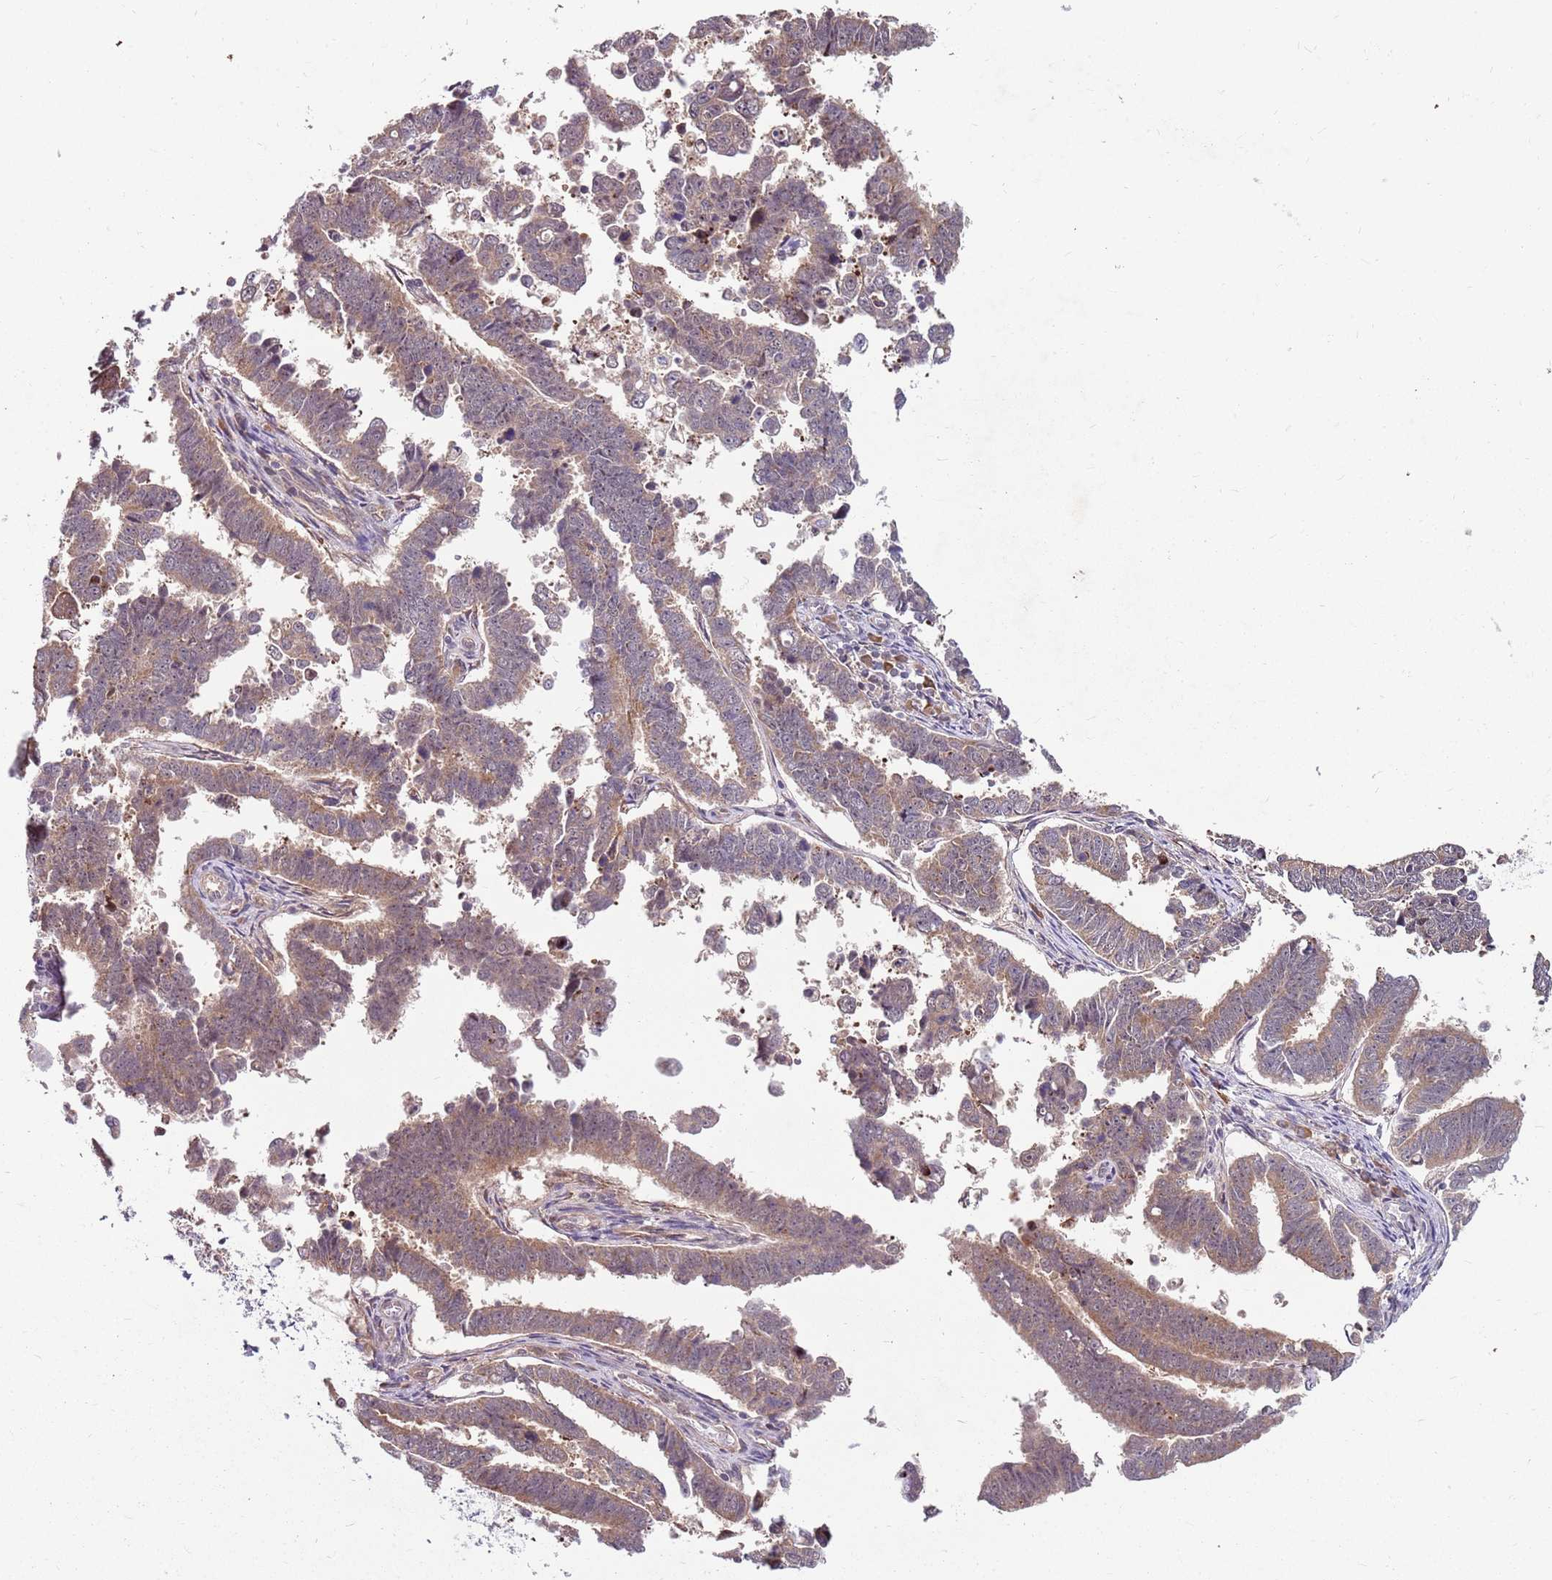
{"staining": {"intensity": "moderate", "quantity": ">75%", "location": "cytoplasmic/membranous"}, "tissue": "endometrial cancer", "cell_type": "Tumor cells", "image_type": "cancer", "snomed": [{"axis": "morphology", "description": "Adenocarcinoma, NOS"}, {"axis": "topography", "description": "Endometrium"}], "caption": "Protein analysis of endometrial cancer (adenocarcinoma) tissue reveals moderate cytoplasmic/membranous staining in about >75% of tumor cells.", "gene": "FBXL22", "patient": {"sex": "female", "age": 75}}